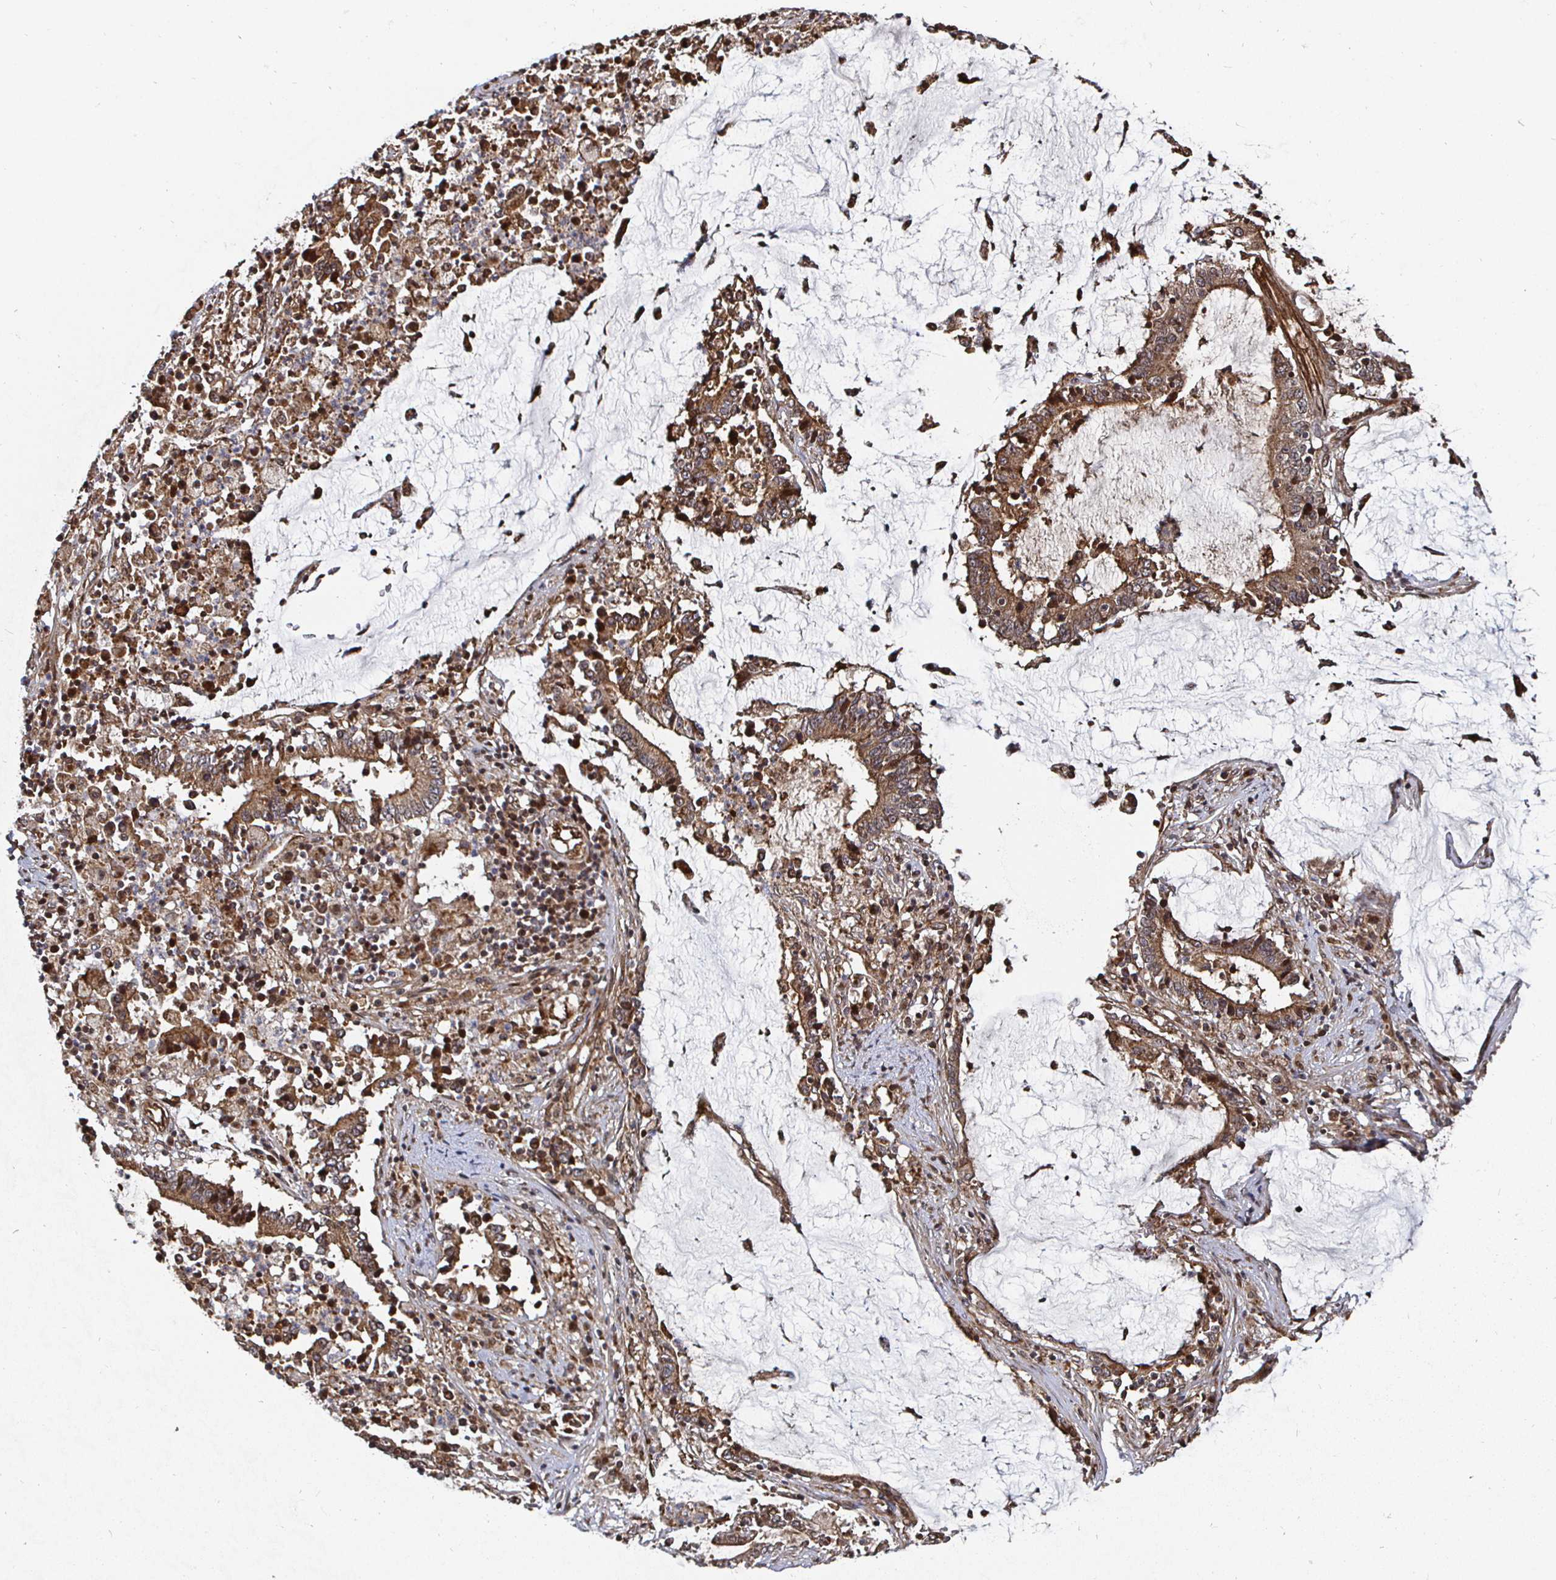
{"staining": {"intensity": "moderate", "quantity": ">75%", "location": "cytoplasmic/membranous"}, "tissue": "stomach cancer", "cell_type": "Tumor cells", "image_type": "cancer", "snomed": [{"axis": "morphology", "description": "Adenocarcinoma, NOS"}, {"axis": "topography", "description": "Stomach, upper"}], "caption": "Immunohistochemical staining of human stomach cancer (adenocarcinoma) reveals moderate cytoplasmic/membranous protein expression in approximately >75% of tumor cells. Ihc stains the protein of interest in brown and the nuclei are stained blue.", "gene": "TBKBP1", "patient": {"sex": "male", "age": 68}}